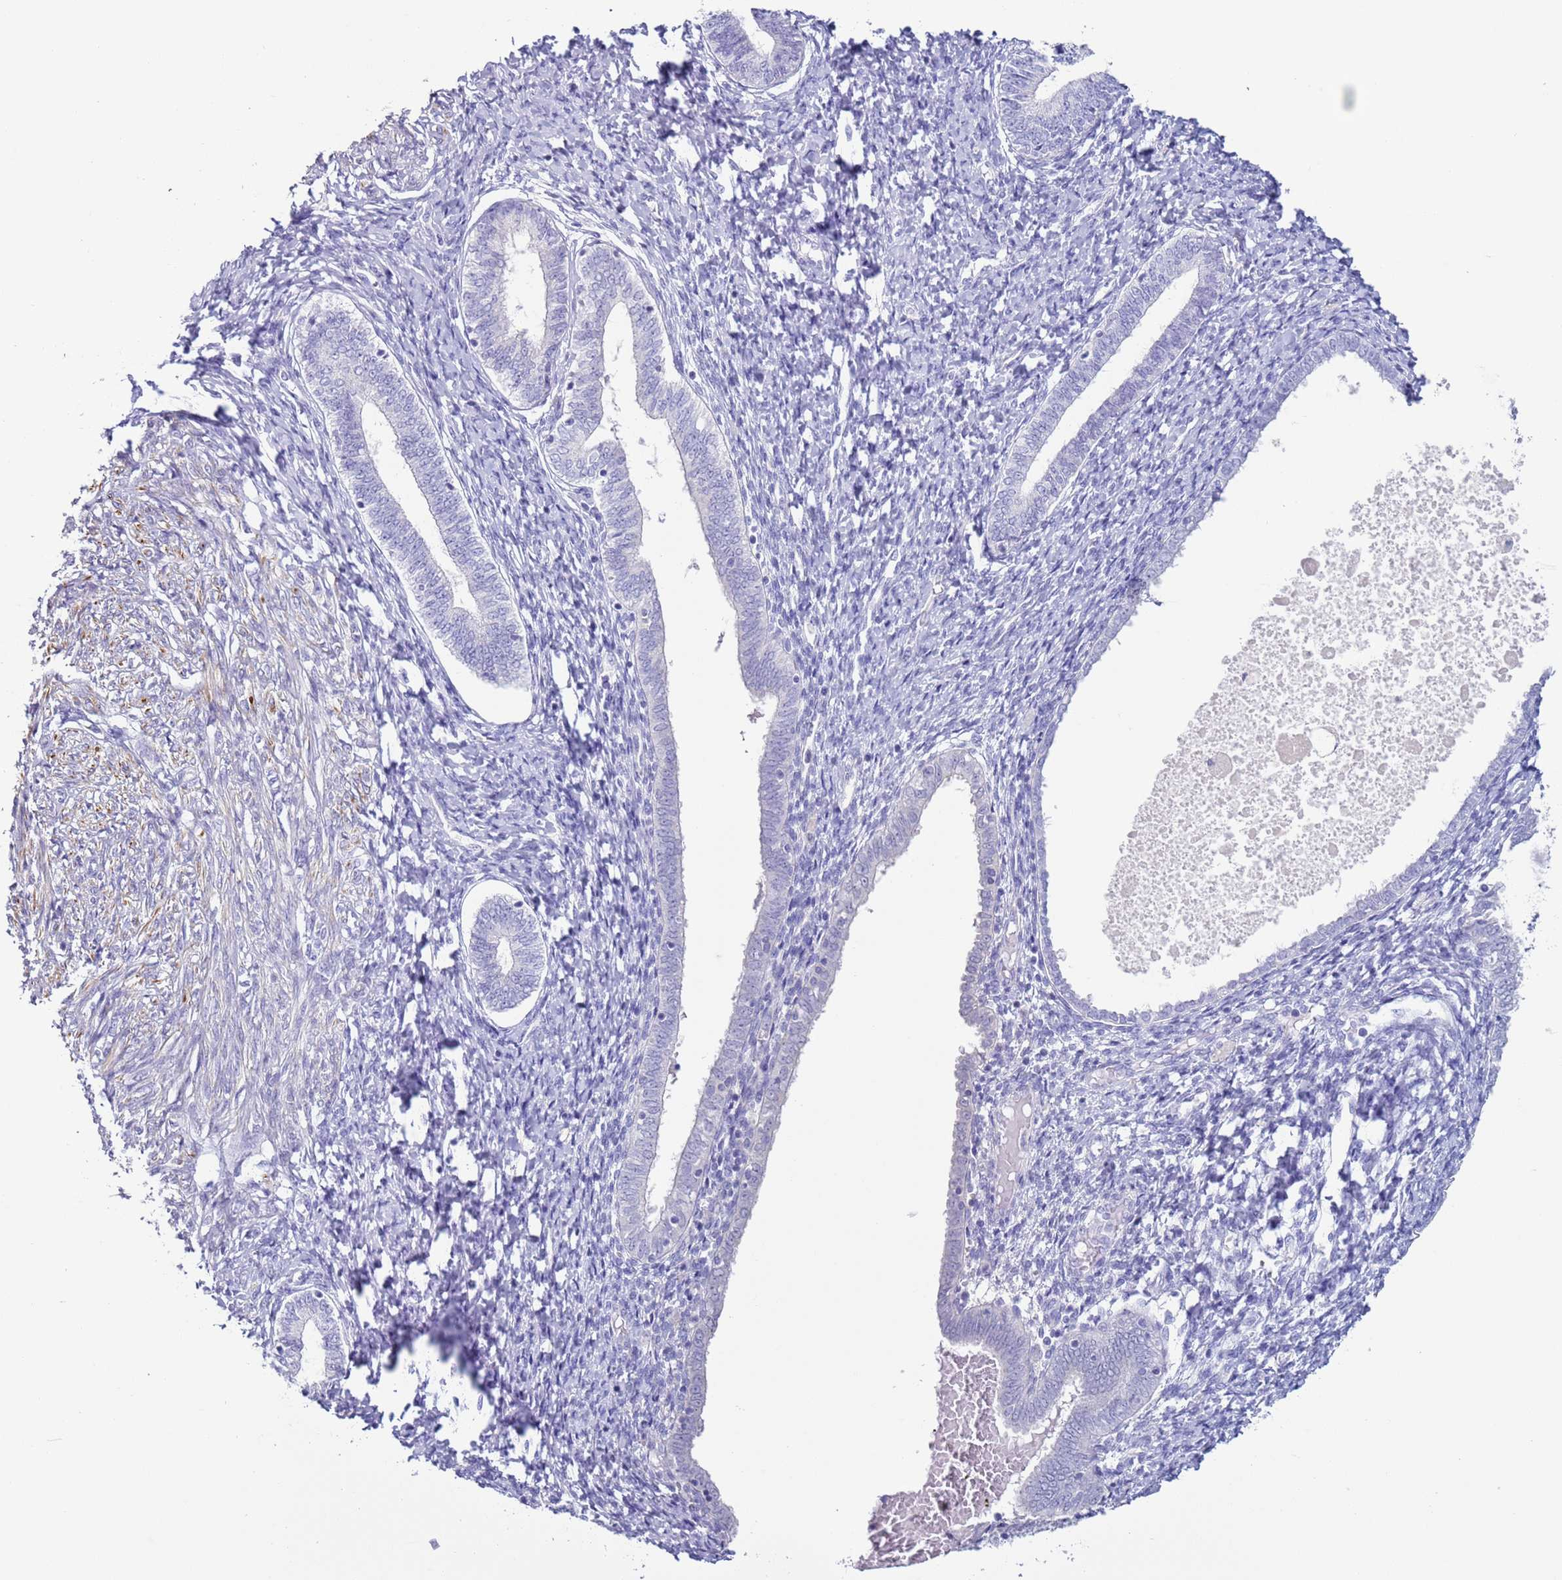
{"staining": {"intensity": "negative", "quantity": "none", "location": "none"}, "tissue": "endometrium", "cell_type": "Cells in endometrial stroma", "image_type": "normal", "snomed": [{"axis": "morphology", "description": "Normal tissue, NOS"}, {"axis": "topography", "description": "Endometrium"}], "caption": "Cells in endometrial stroma are negative for protein expression in unremarkable human endometrium.", "gene": "NPAP1", "patient": {"sex": "female", "age": 72}}